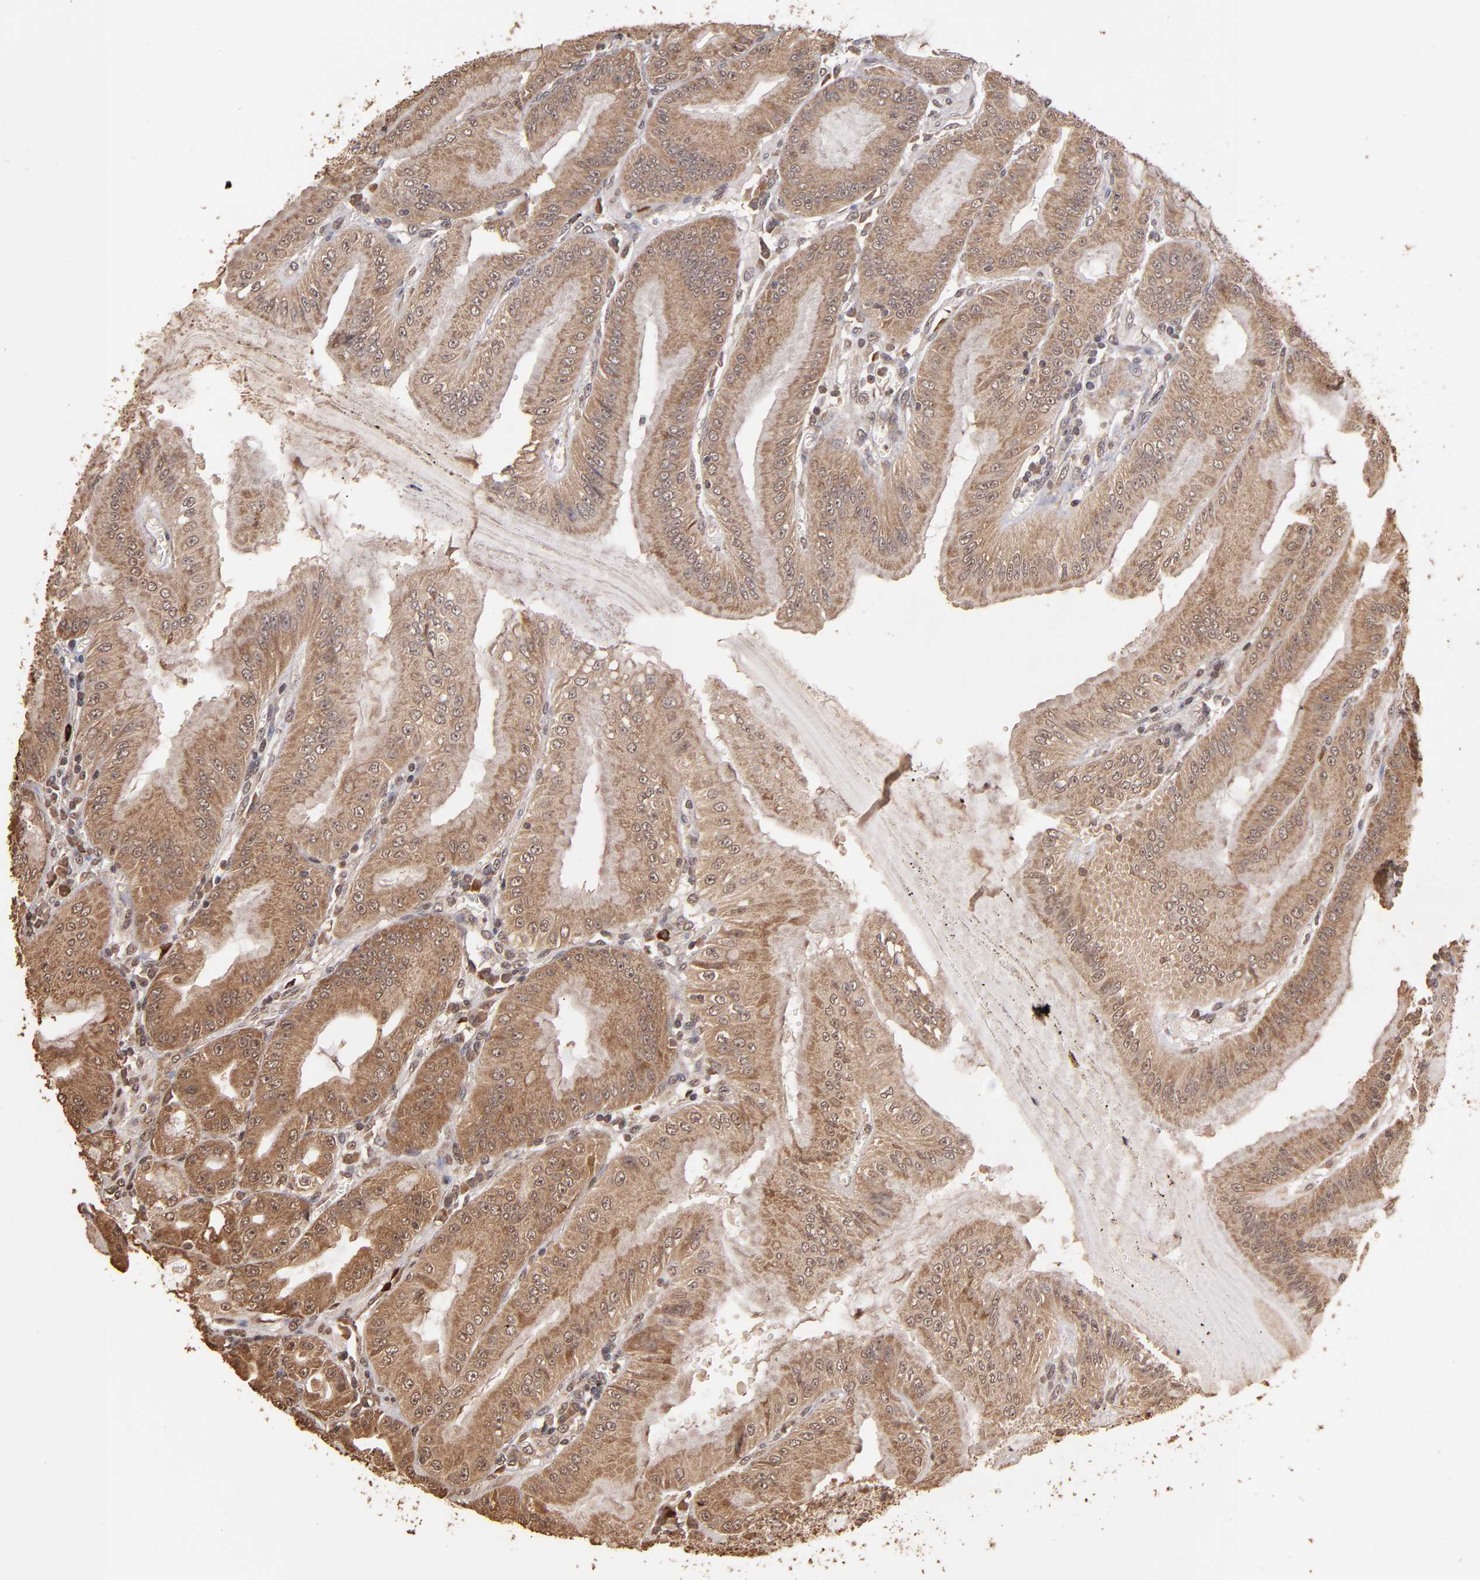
{"staining": {"intensity": "moderate", "quantity": ">75%", "location": "cytoplasmic/membranous"}, "tissue": "stomach", "cell_type": "Glandular cells", "image_type": "normal", "snomed": [{"axis": "morphology", "description": "Normal tissue, NOS"}, {"axis": "topography", "description": "Stomach, lower"}], "caption": "A photomicrograph of stomach stained for a protein exhibits moderate cytoplasmic/membranous brown staining in glandular cells. The staining was performed using DAB (3,3'-diaminobenzidine) to visualize the protein expression in brown, while the nuclei were stained in blue with hematoxylin (Magnification: 20x).", "gene": "OPHN1", "patient": {"sex": "male", "age": 71}}